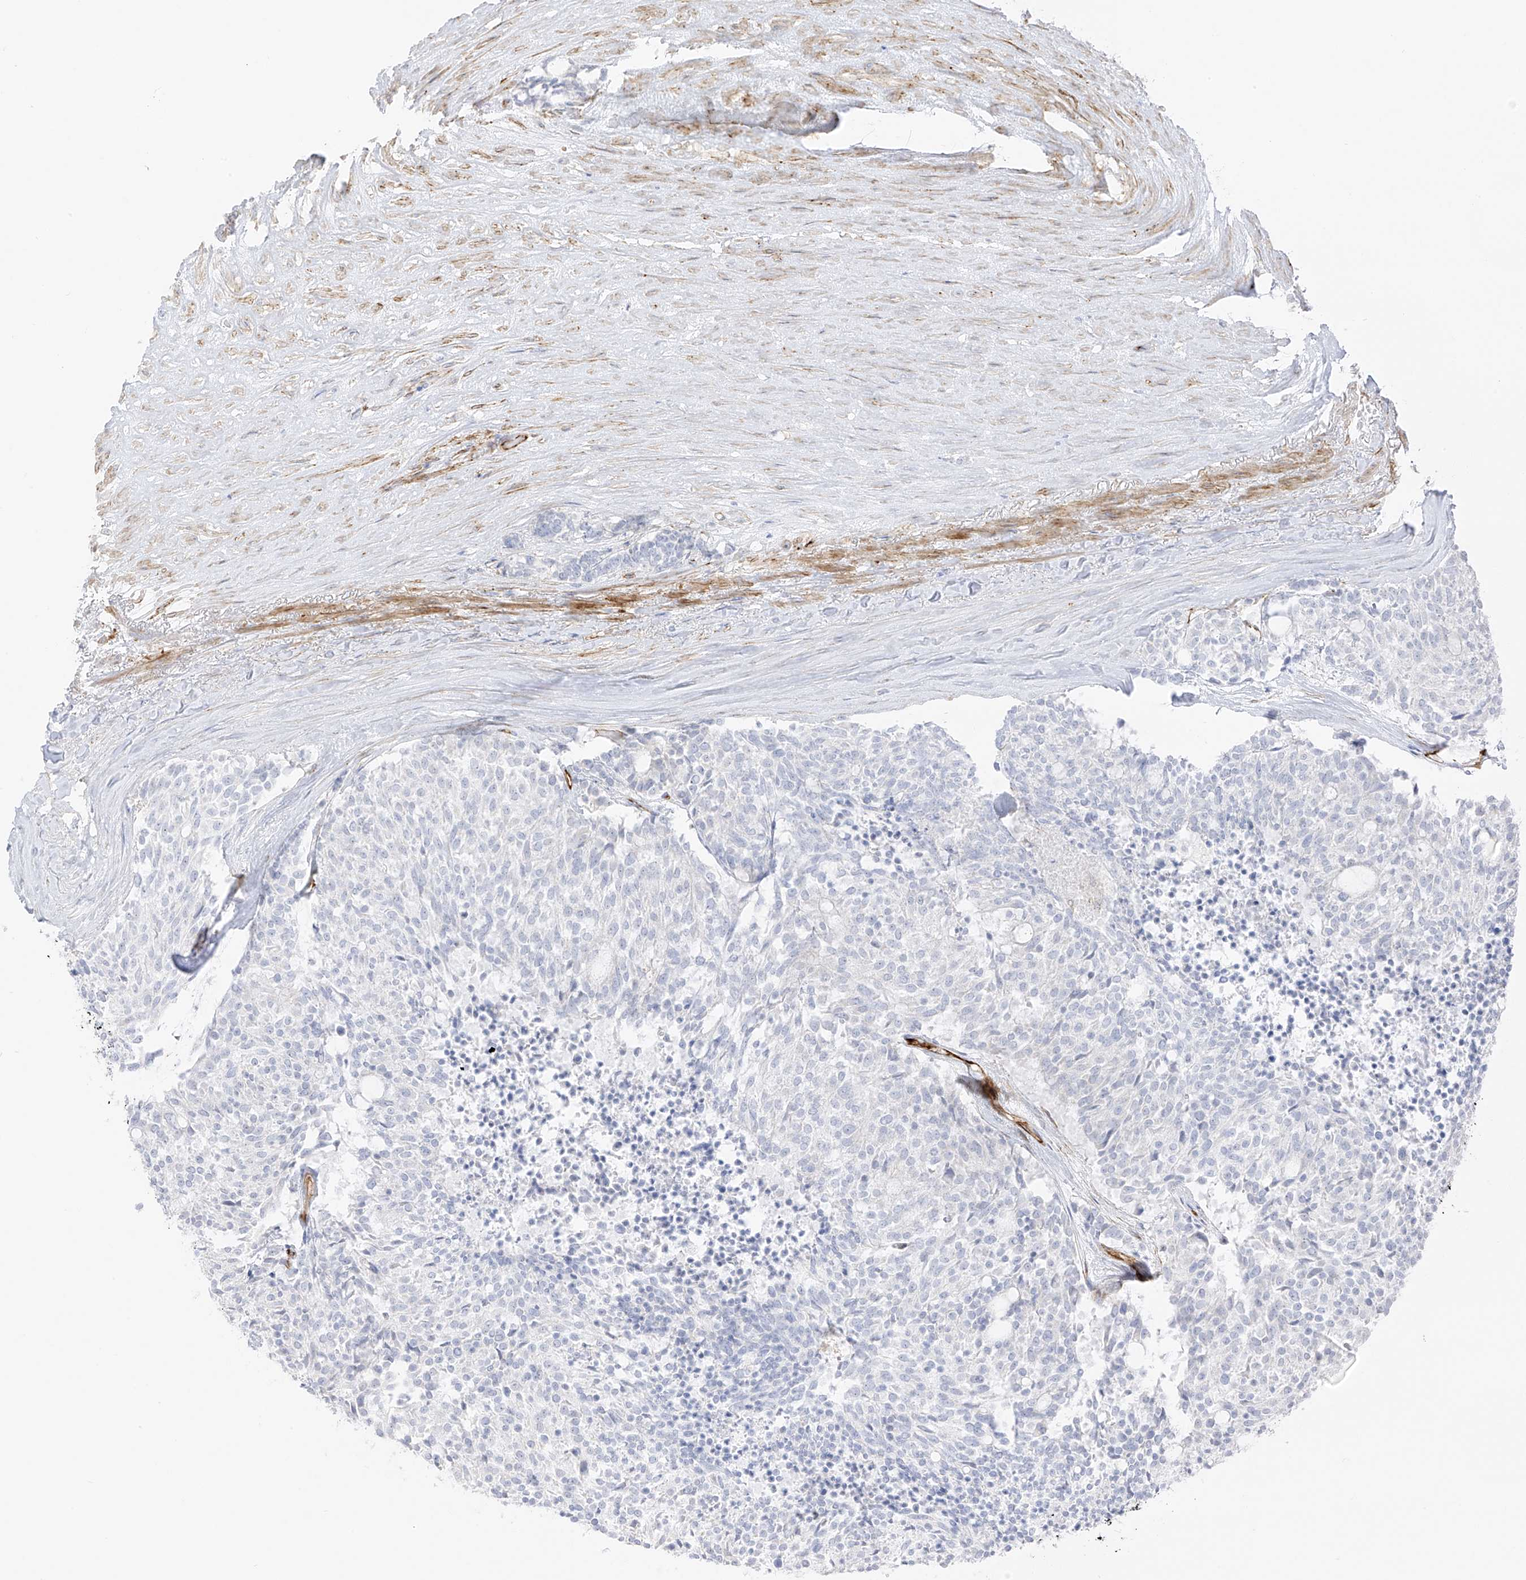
{"staining": {"intensity": "negative", "quantity": "none", "location": "none"}, "tissue": "carcinoid", "cell_type": "Tumor cells", "image_type": "cancer", "snomed": [{"axis": "morphology", "description": "Carcinoid, malignant, NOS"}, {"axis": "topography", "description": "Pancreas"}], "caption": "An image of human carcinoid (malignant) is negative for staining in tumor cells. Nuclei are stained in blue.", "gene": "C11orf87", "patient": {"sex": "female", "age": 54}}